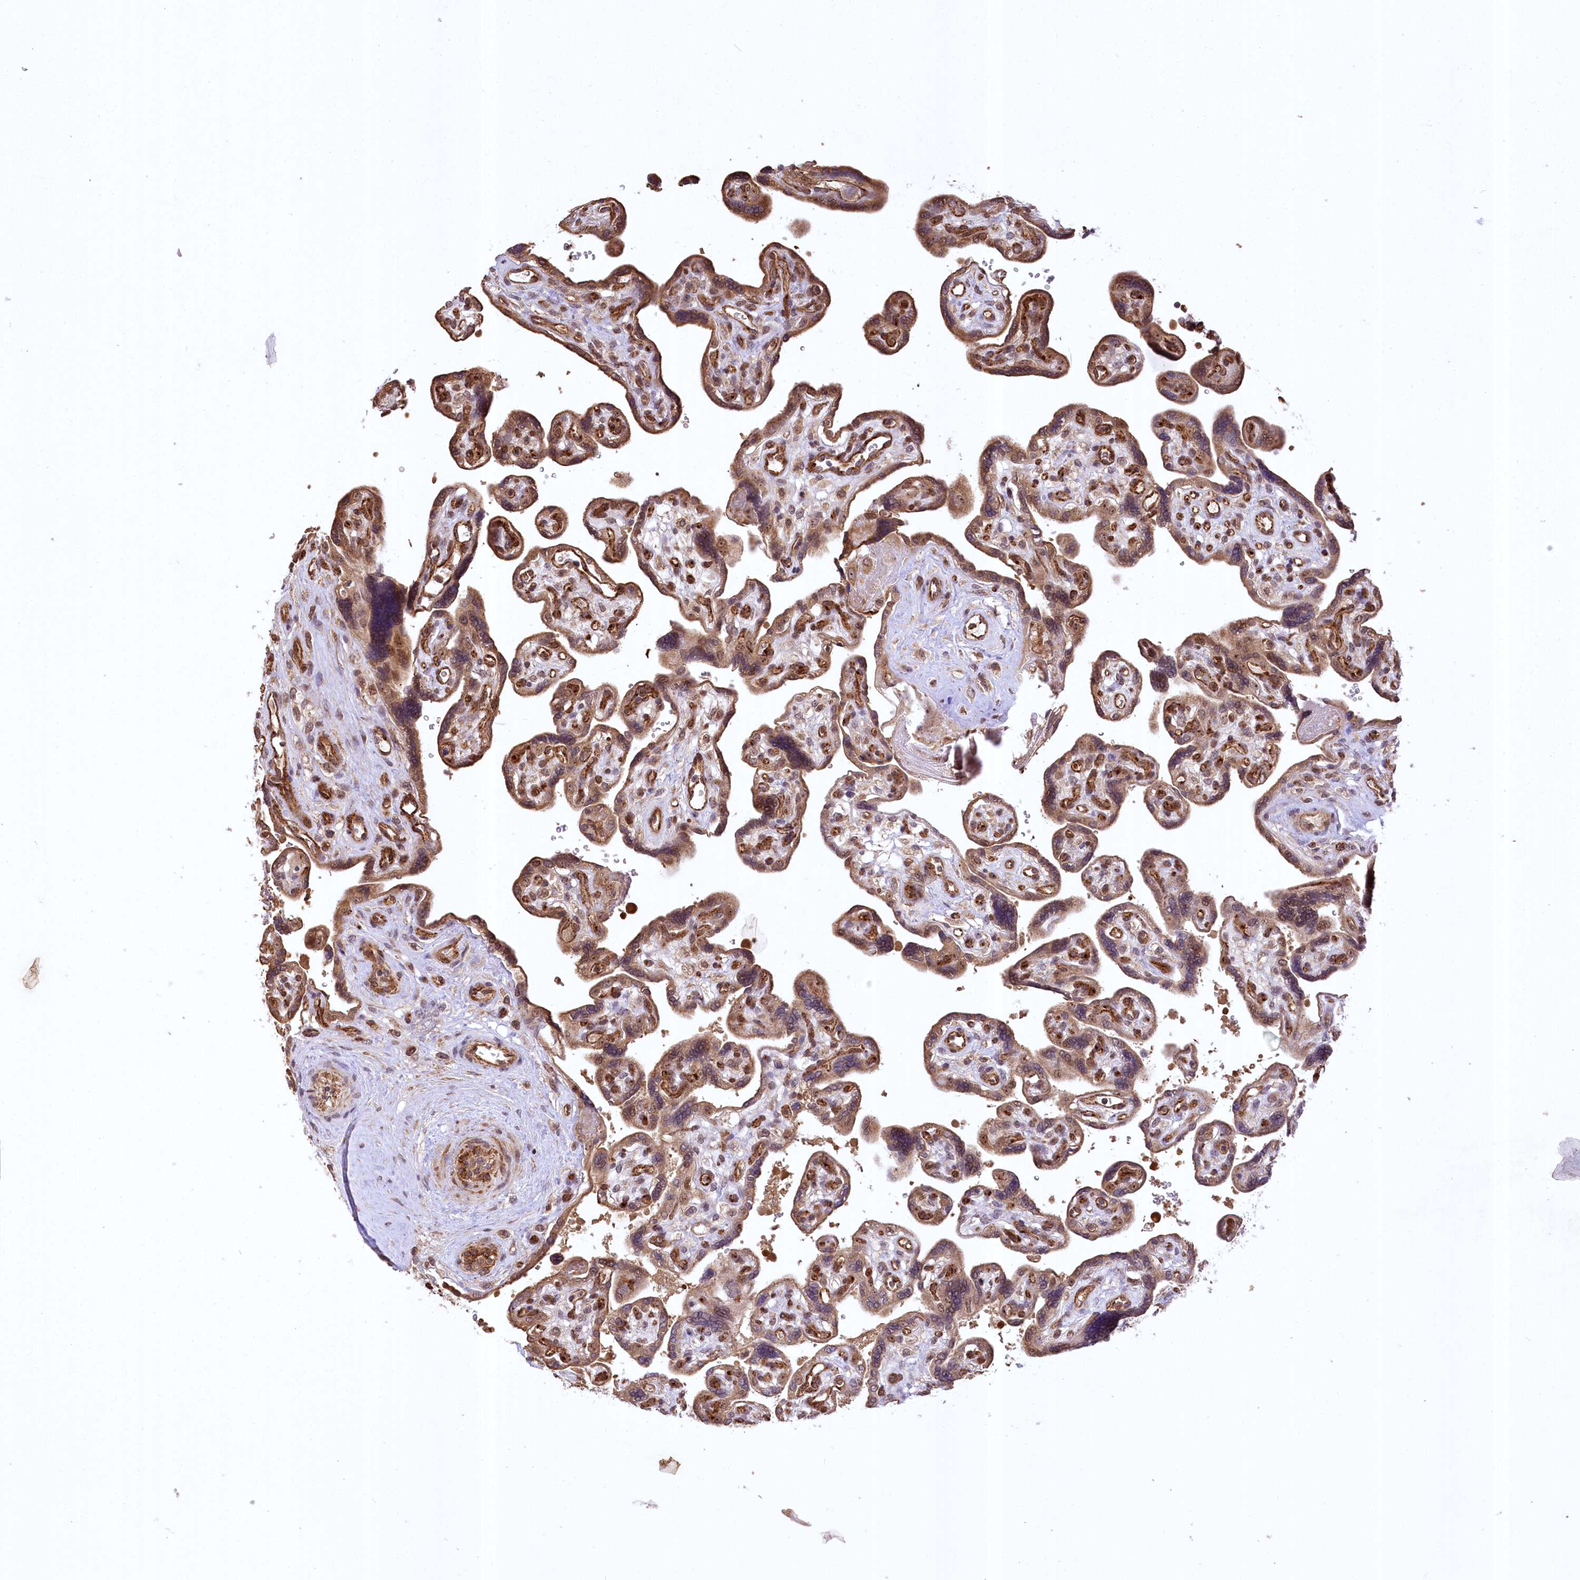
{"staining": {"intensity": "moderate", "quantity": ">75%", "location": "cytoplasmic/membranous,nuclear"}, "tissue": "placenta", "cell_type": "Trophoblastic cells", "image_type": "normal", "snomed": [{"axis": "morphology", "description": "Normal tissue, NOS"}, {"axis": "topography", "description": "Placenta"}], "caption": "This is a photomicrograph of immunohistochemistry staining of normal placenta, which shows moderate expression in the cytoplasmic/membranous,nuclear of trophoblastic cells.", "gene": "SERGEF", "patient": {"sex": "female", "age": 39}}